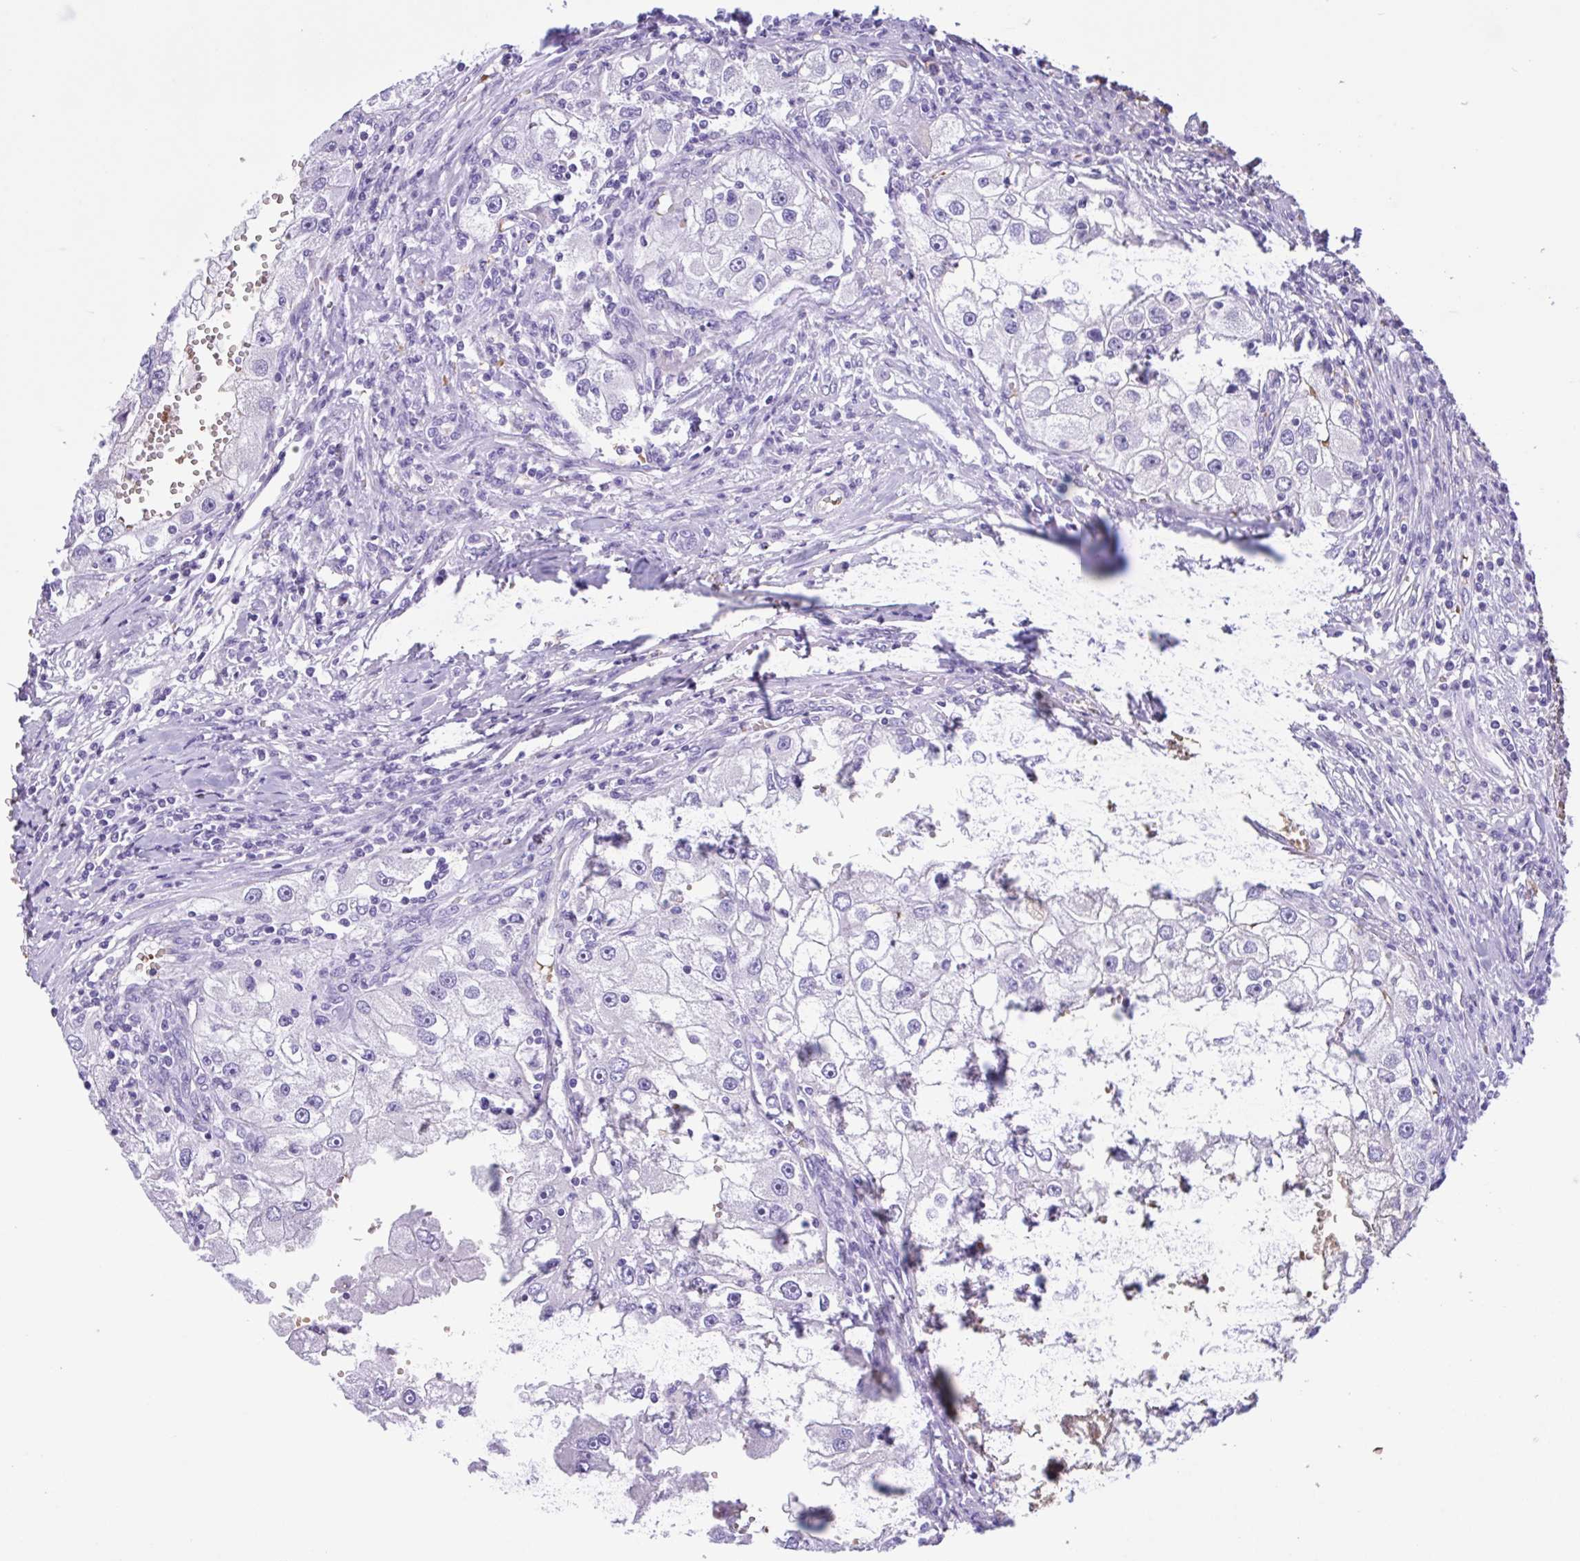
{"staining": {"intensity": "negative", "quantity": "none", "location": "none"}, "tissue": "renal cancer", "cell_type": "Tumor cells", "image_type": "cancer", "snomed": [{"axis": "morphology", "description": "Adenocarcinoma, NOS"}, {"axis": "topography", "description": "Kidney"}], "caption": "Renal cancer (adenocarcinoma) was stained to show a protein in brown. There is no significant expression in tumor cells.", "gene": "TMEM79", "patient": {"sex": "male", "age": 63}}